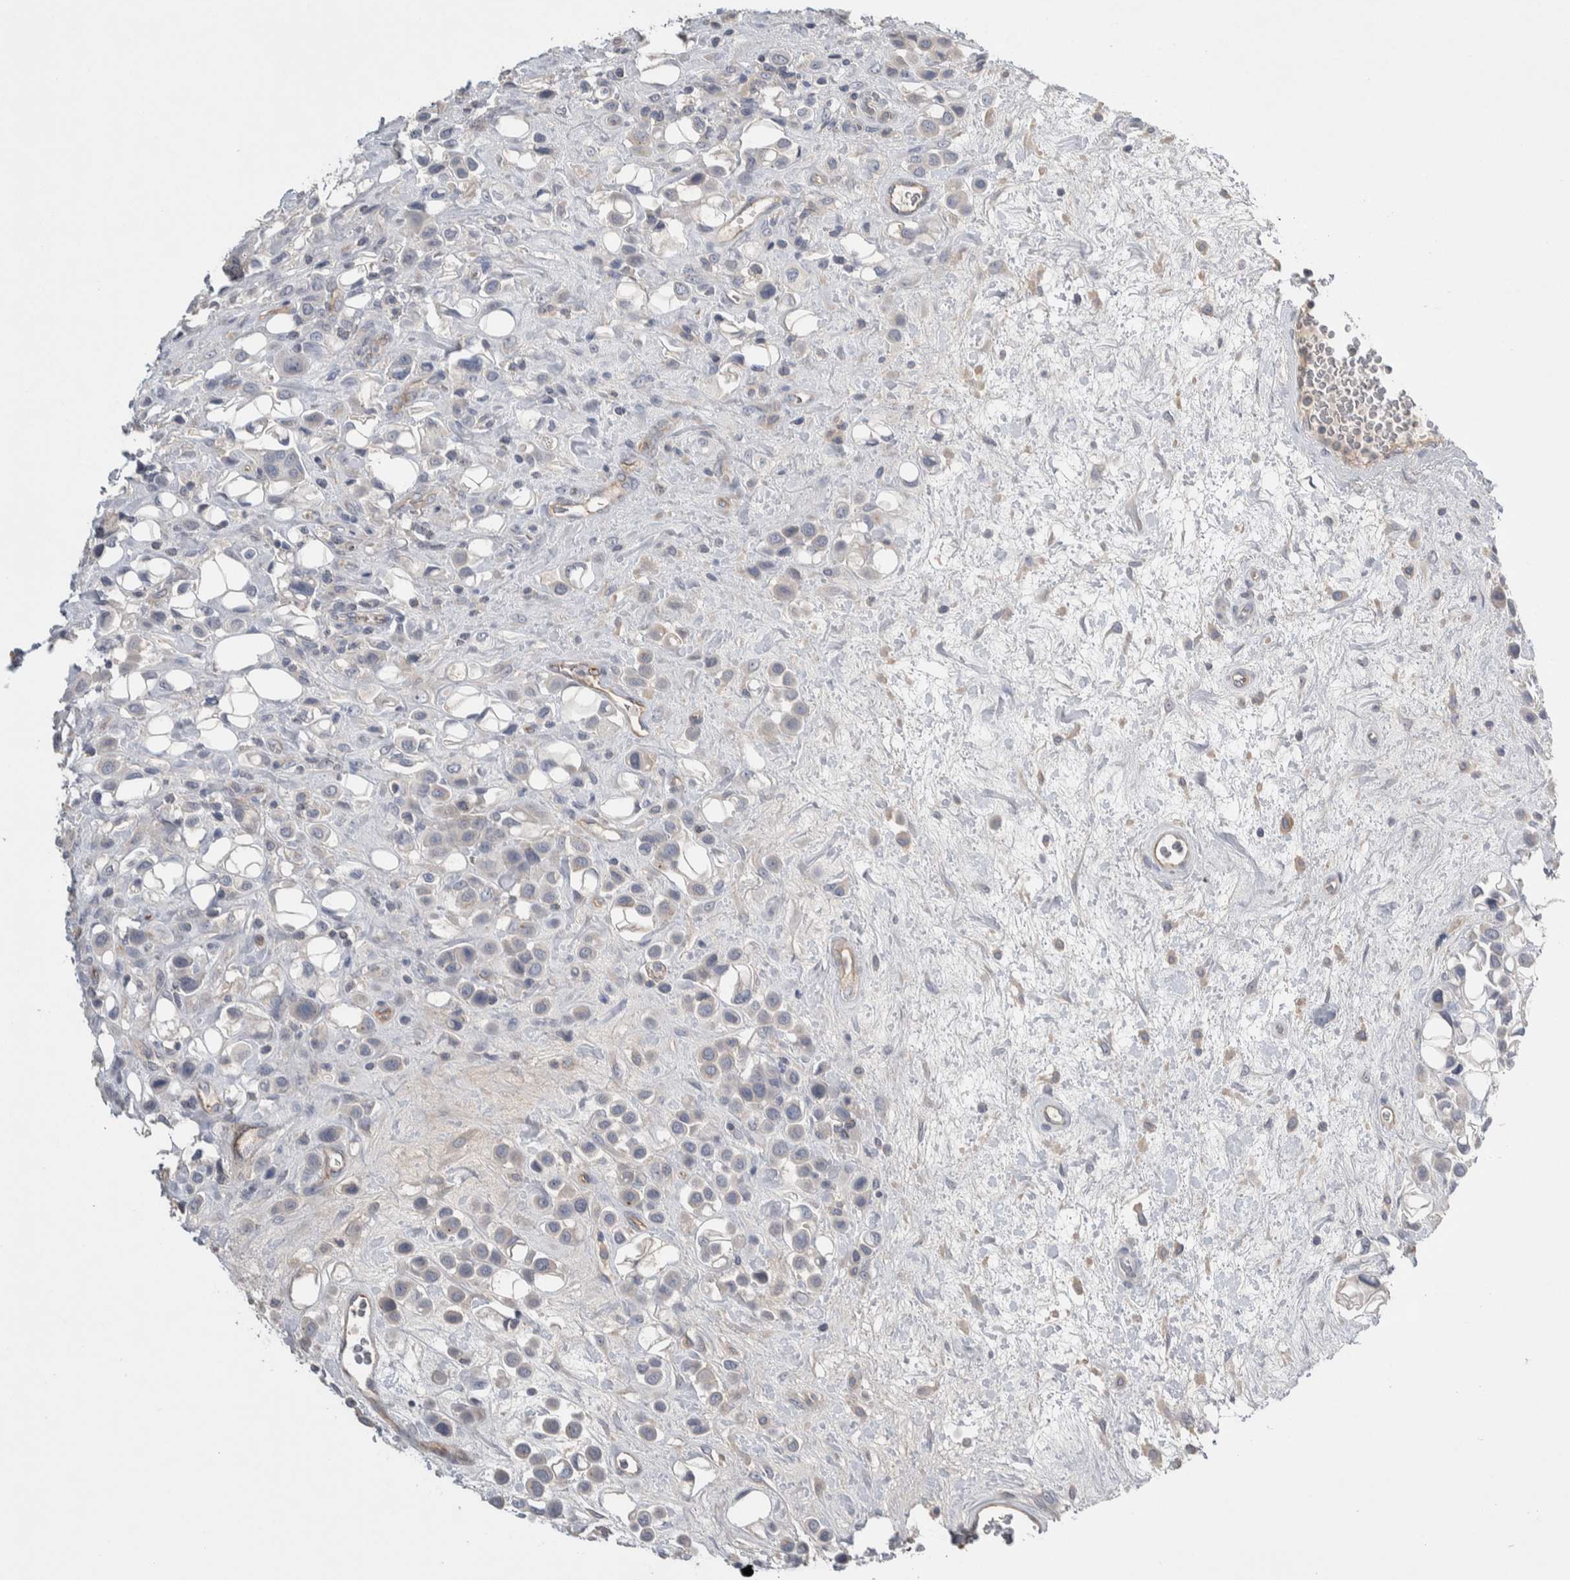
{"staining": {"intensity": "negative", "quantity": "none", "location": "none"}, "tissue": "urothelial cancer", "cell_type": "Tumor cells", "image_type": "cancer", "snomed": [{"axis": "morphology", "description": "Urothelial carcinoma, High grade"}, {"axis": "topography", "description": "Urinary bladder"}], "caption": "High-grade urothelial carcinoma stained for a protein using immunohistochemistry exhibits no positivity tumor cells.", "gene": "CEP131", "patient": {"sex": "male", "age": 50}}